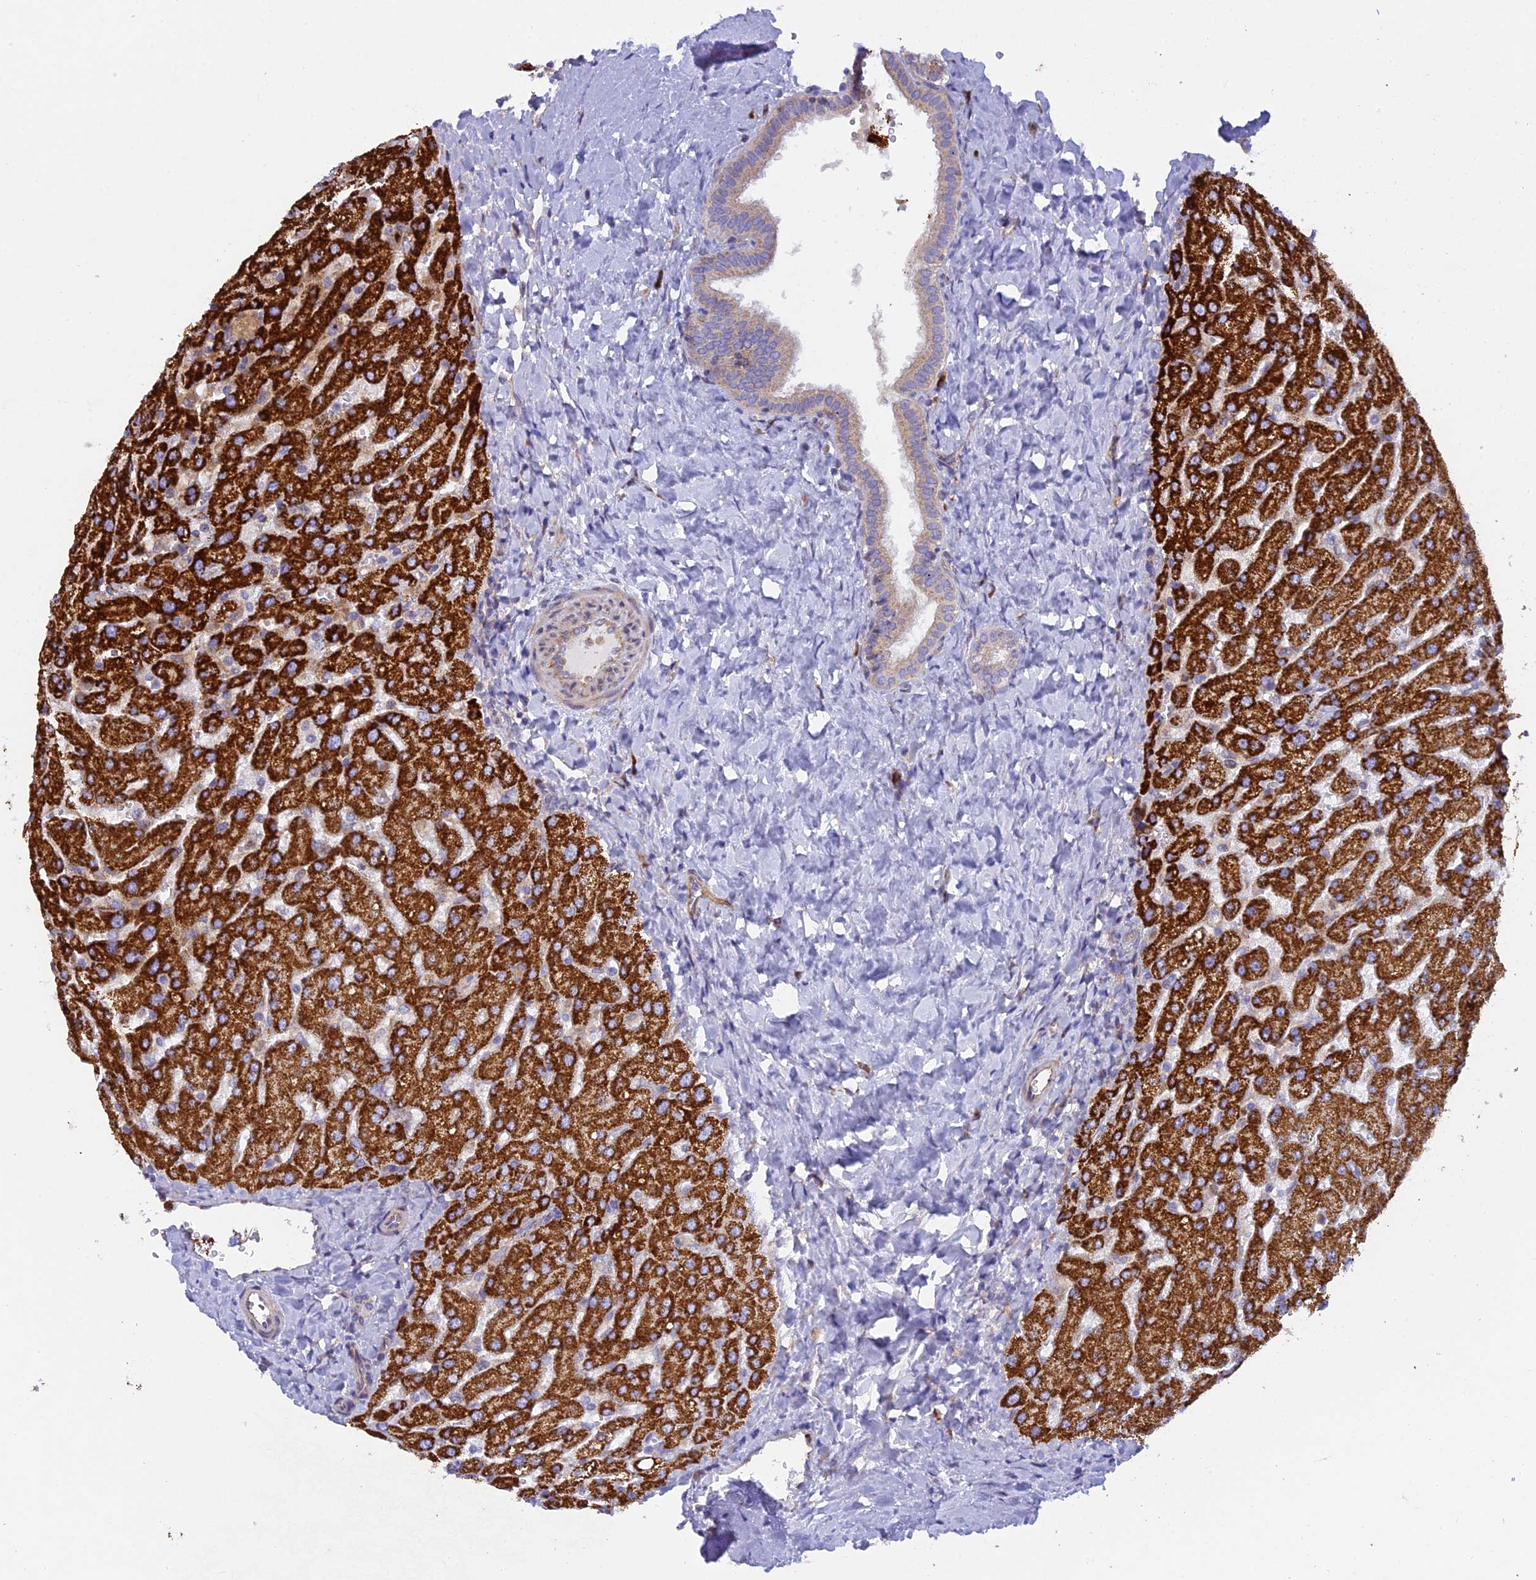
{"staining": {"intensity": "weak", "quantity": ">75%", "location": "cytoplasmic/membranous"}, "tissue": "liver", "cell_type": "Cholangiocytes", "image_type": "normal", "snomed": [{"axis": "morphology", "description": "Normal tissue, NOS"}, {"axis": "topography", "description": "Liver"}], "caption": "Immunohistochemical staining of unremarkable liver shows >75% levels of weak cytoplasmic/membranous protein expression in about >75% of cholangiocytes.", "gene": "CLCN7", "patient": {"sex": "male", "age": 55}}